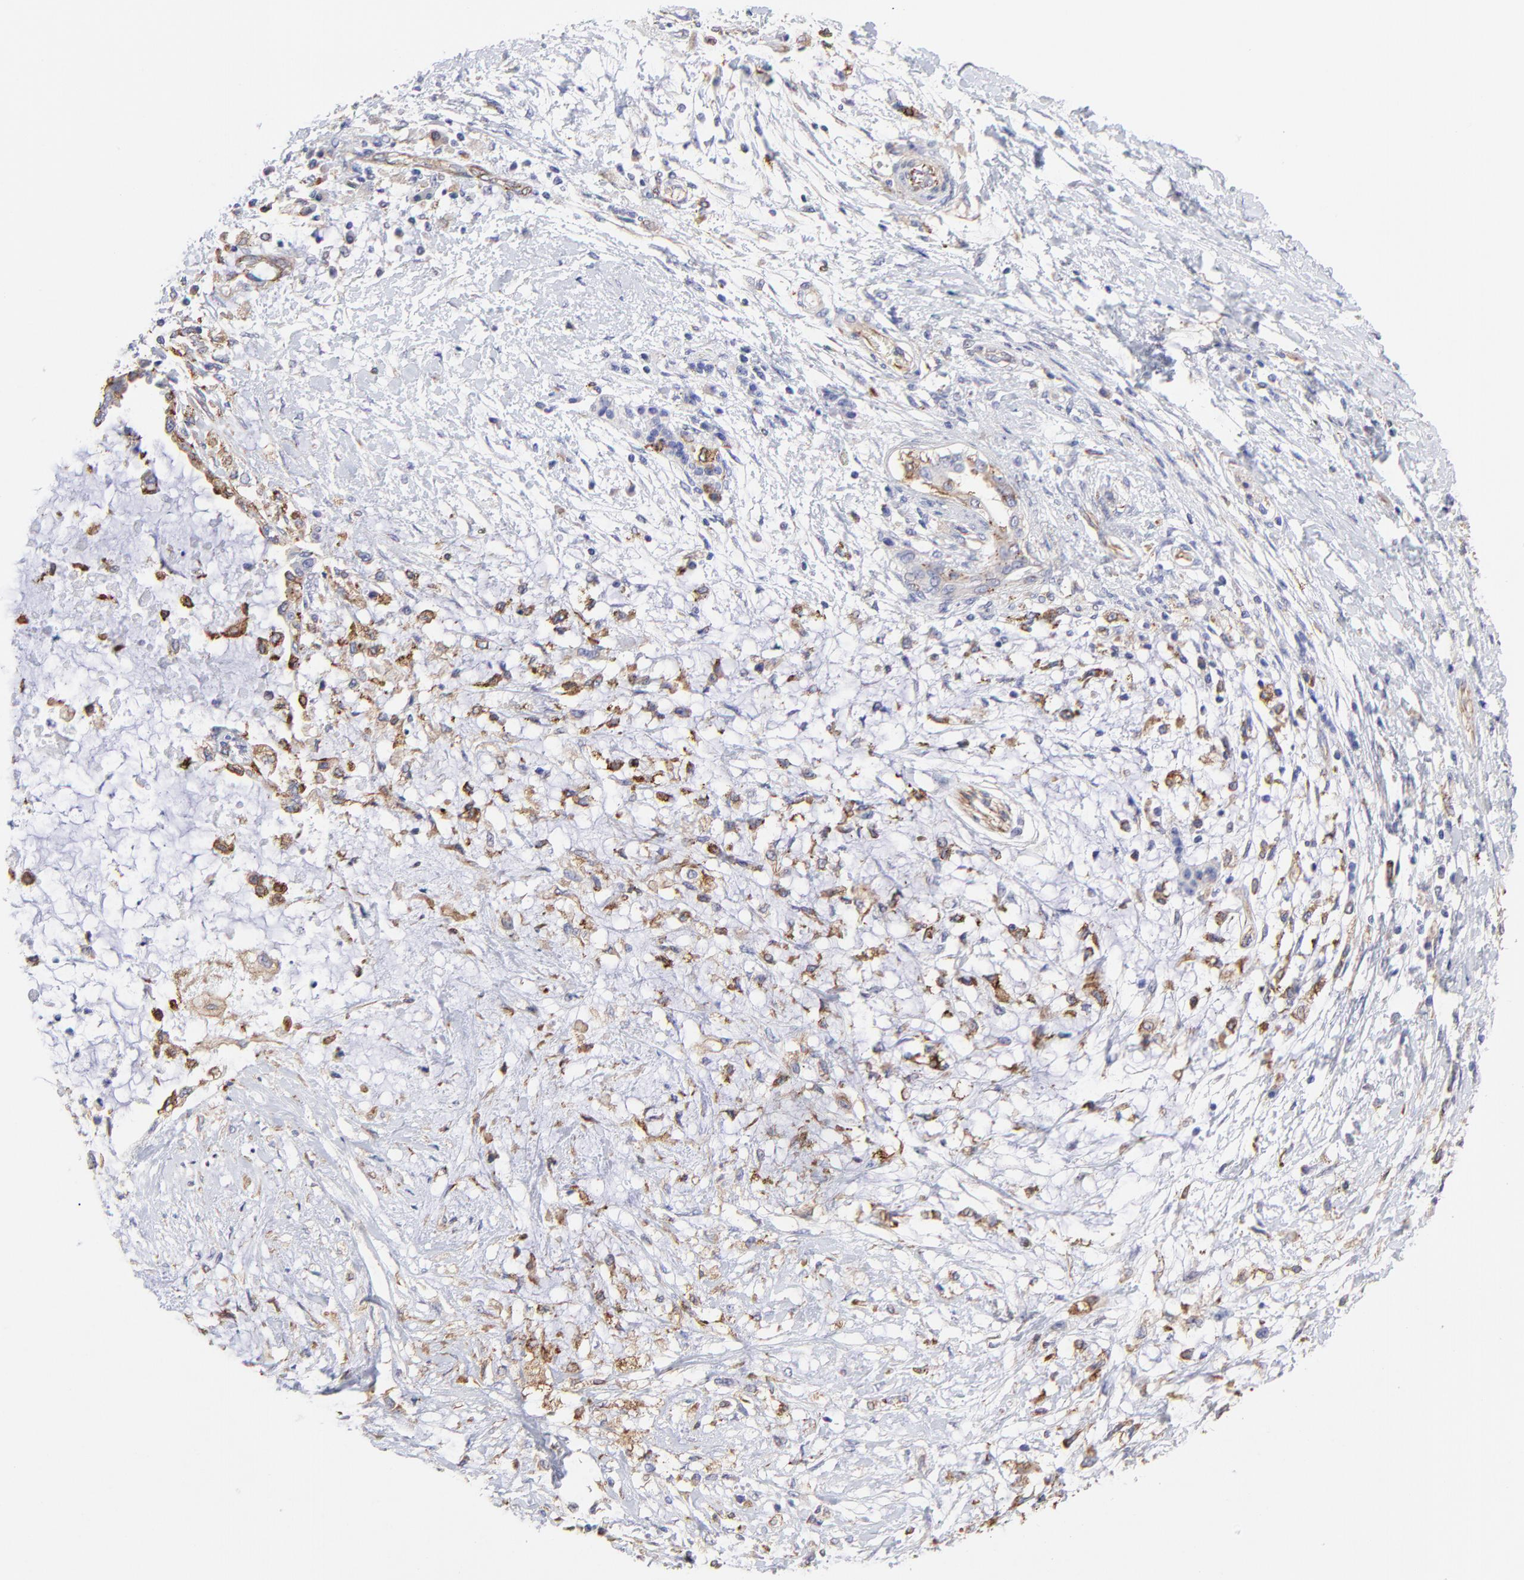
{"staining": {"intensity": "negative", "quantity": "none", "location": "none"}, "tissue": "pancreatic cancer", "cell_type": "Tumor cells", "image_type": "cancer", "snomed": [{"axis": "morphology", "description": "Adenocarcinoma, NOS"}, {"axis": "topography", "description": "Pancreas"}], "caption": "A high-resolution photomicrograph shows IHC staining of pancreatic adenocarcinoma, which reveals no significant positivity in tumor cells. The staining is performed using DAB (3,3'-diaminobenzidine) brown chromogen with nuclei counter-stained in using hematoxylin.", "gene": "COX8C", "patient": {"sex": "female", "age": 64}}